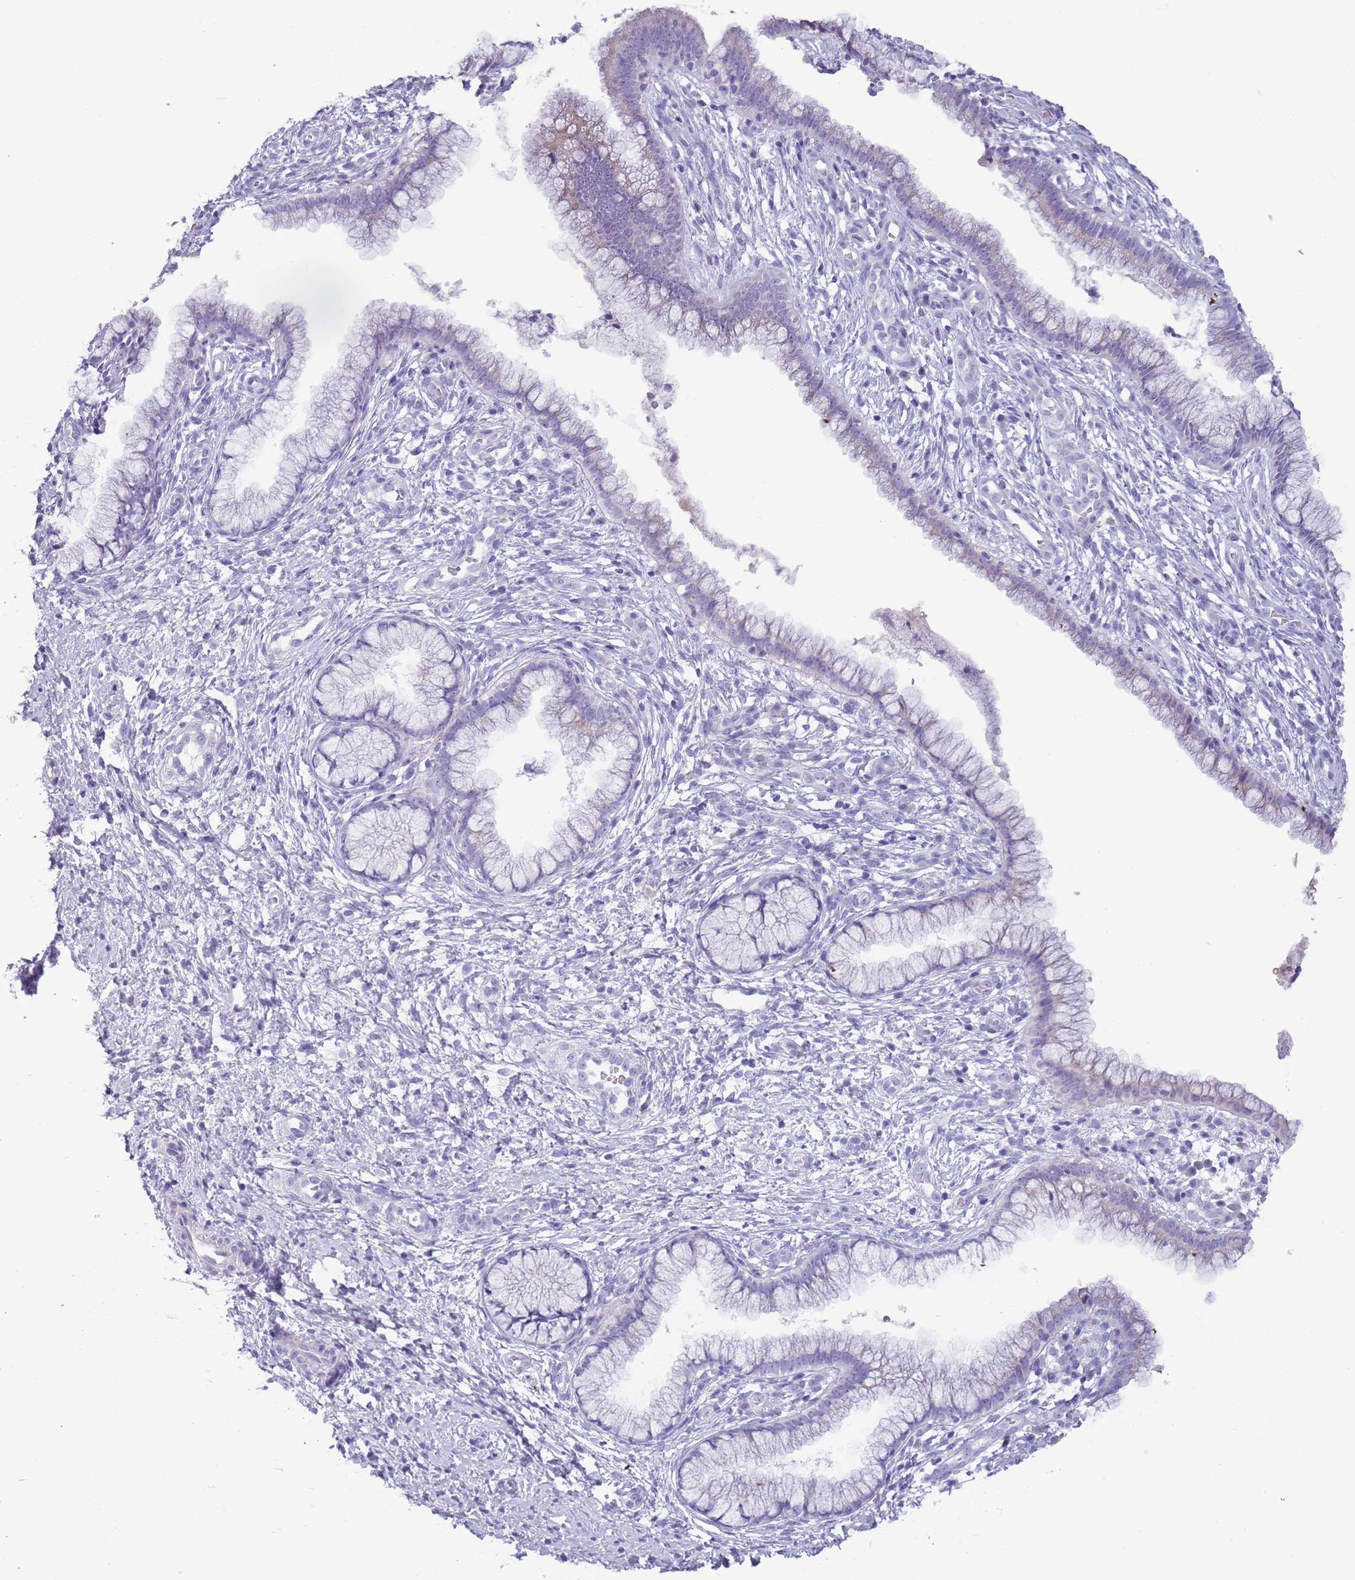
{"staining": {"intensity": "negative", "quantity": "none", "location": "none"}, "tissue": "cervix", "cell_type": "Glandular cells", "image_type": "normal", "snomed": [{"axis": "morphology", "description": "Normal tissue, NOS"}, {"axis": "topography", "description": "Cervix"}], "caption": "This is an immunohistochemistry image of benign cervix. There is no expression in glandular cells.", "gene": "NBPF4", "patient": {"sex": "female", "age": 36}}